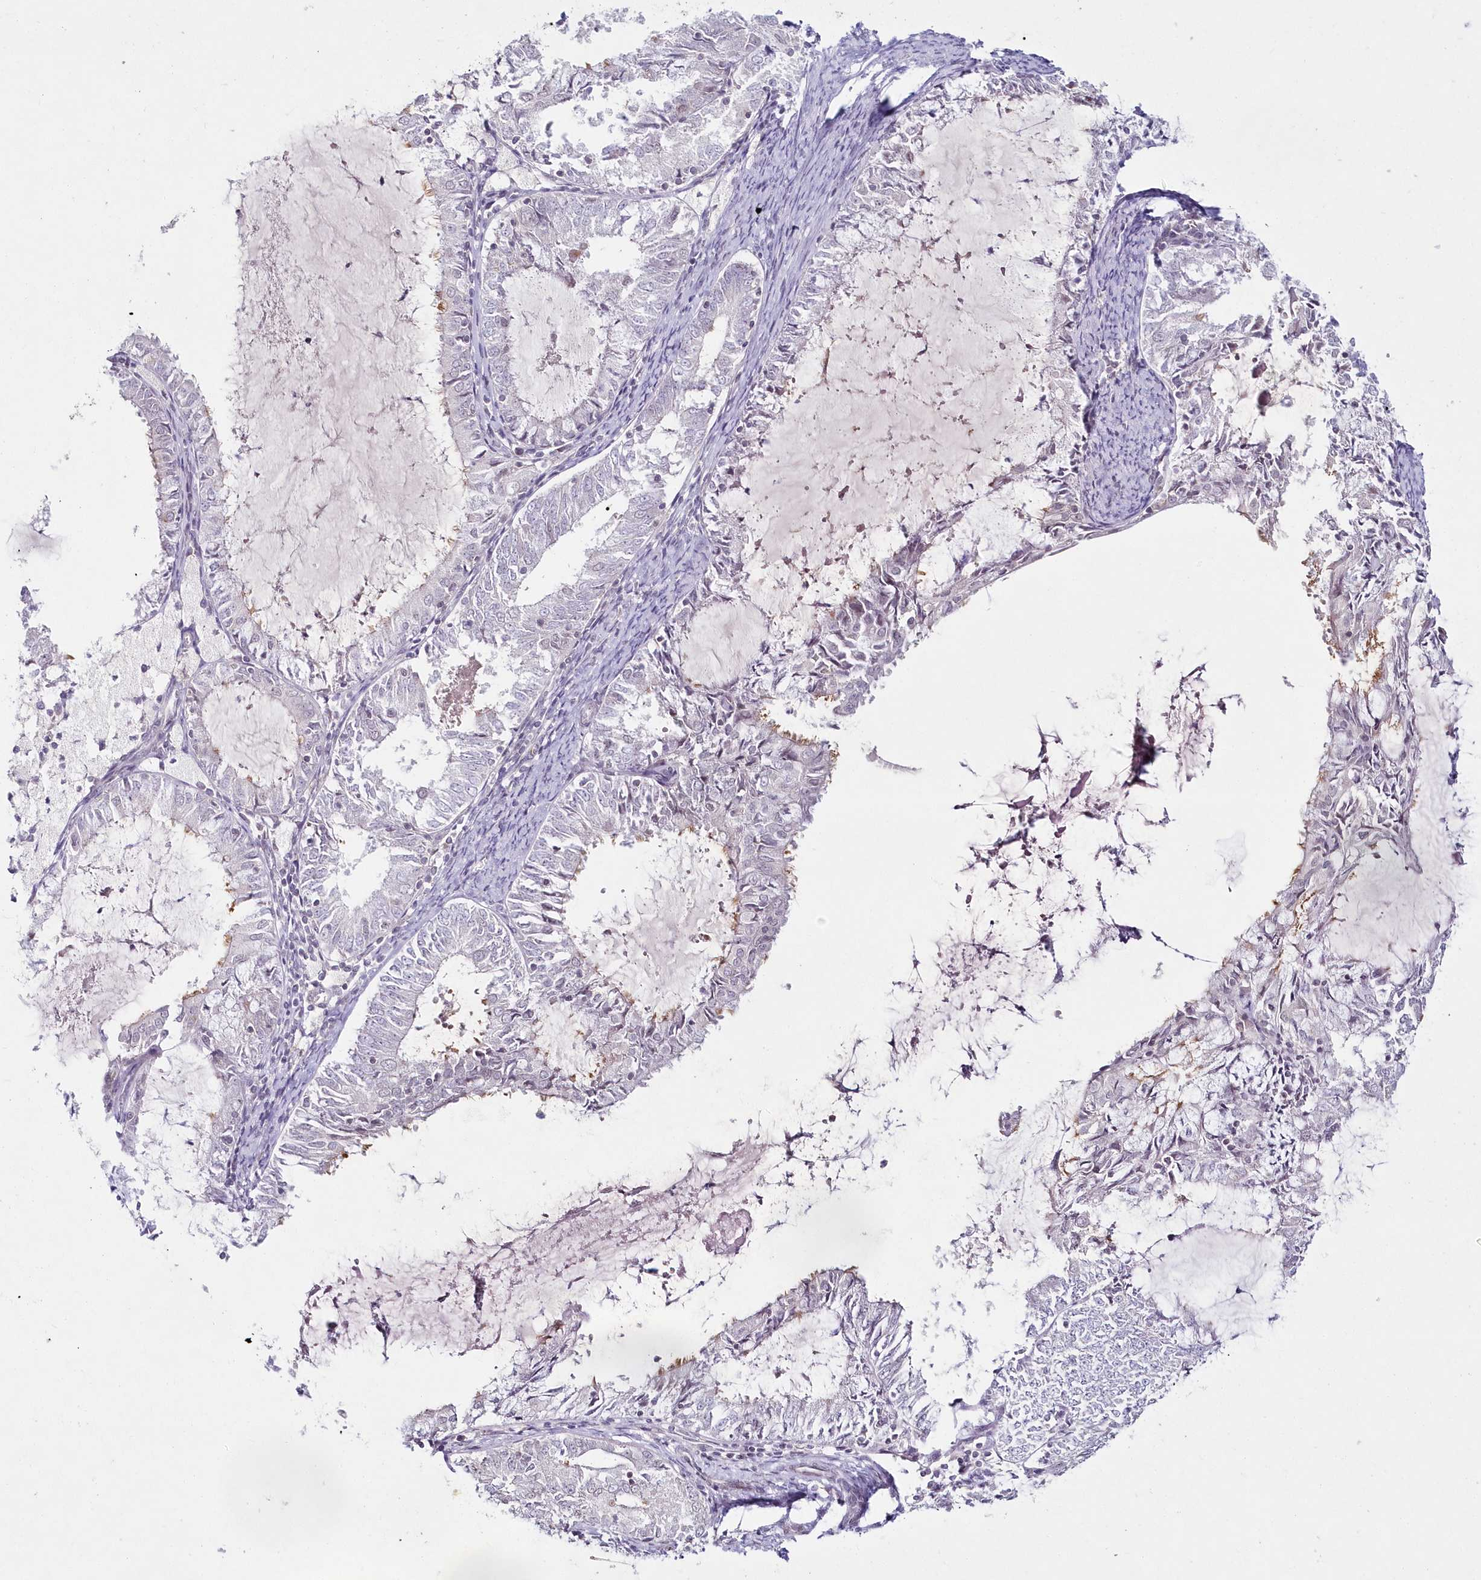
{"staining": {"intensity": "negative", "quantity": "none", "location": "none"}, "tissue": "endometrial cancer", "cell_type": "Tumor cells", "image_type": "cancer", "snomed": [{"axis": "morphology", "description": "Adenocarcinoma, NOS"}, {"axis": "topography", "description": "Endometrium"}], "caption": "Tumor cells are negative for brown protein staining in adenocarcinoma (endometrial).", "gene": "HYCC2", "patient": {"sex": "female", "age": 57}}